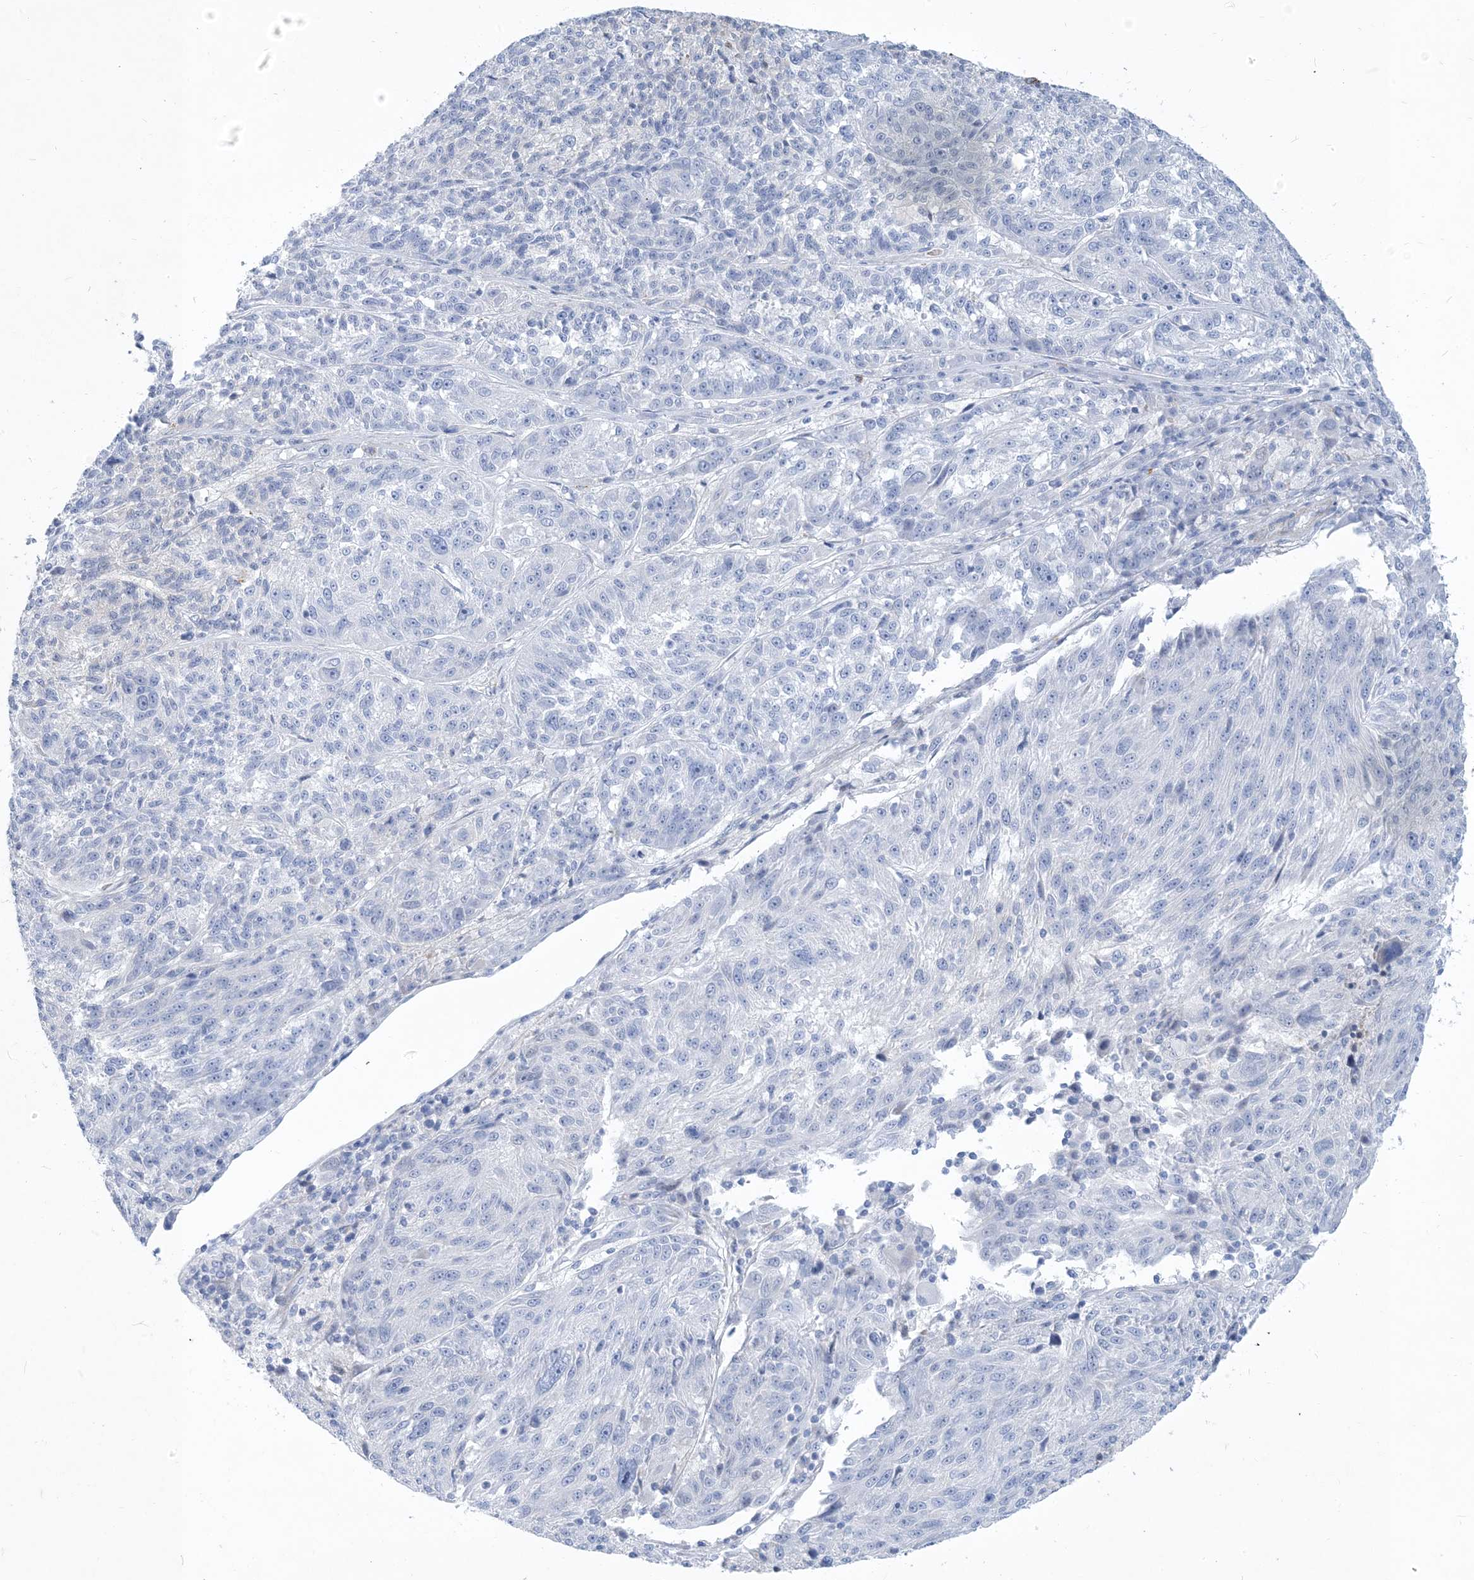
{"staining": {"intensity": "negative", "quantity": "none", "location": "none"}, "tissue": "melanoma", "cell_type": "Tumor cells", "image_type": "cancer", "snomed": [{"axis": "morphology", "description": "Malignant melanoma, NOS"}, {"axis": "topography", "description": "Skin"}], "caption": "There is no significant positivity in tumor cells of malignant melanoma. (Stains: DAB IHC with hematoxylin counter stain, Microscopy: brightfield microscopy at high magnification).", "gene": "MOXD1", "patient": {"sex": "male", "age": 53}}